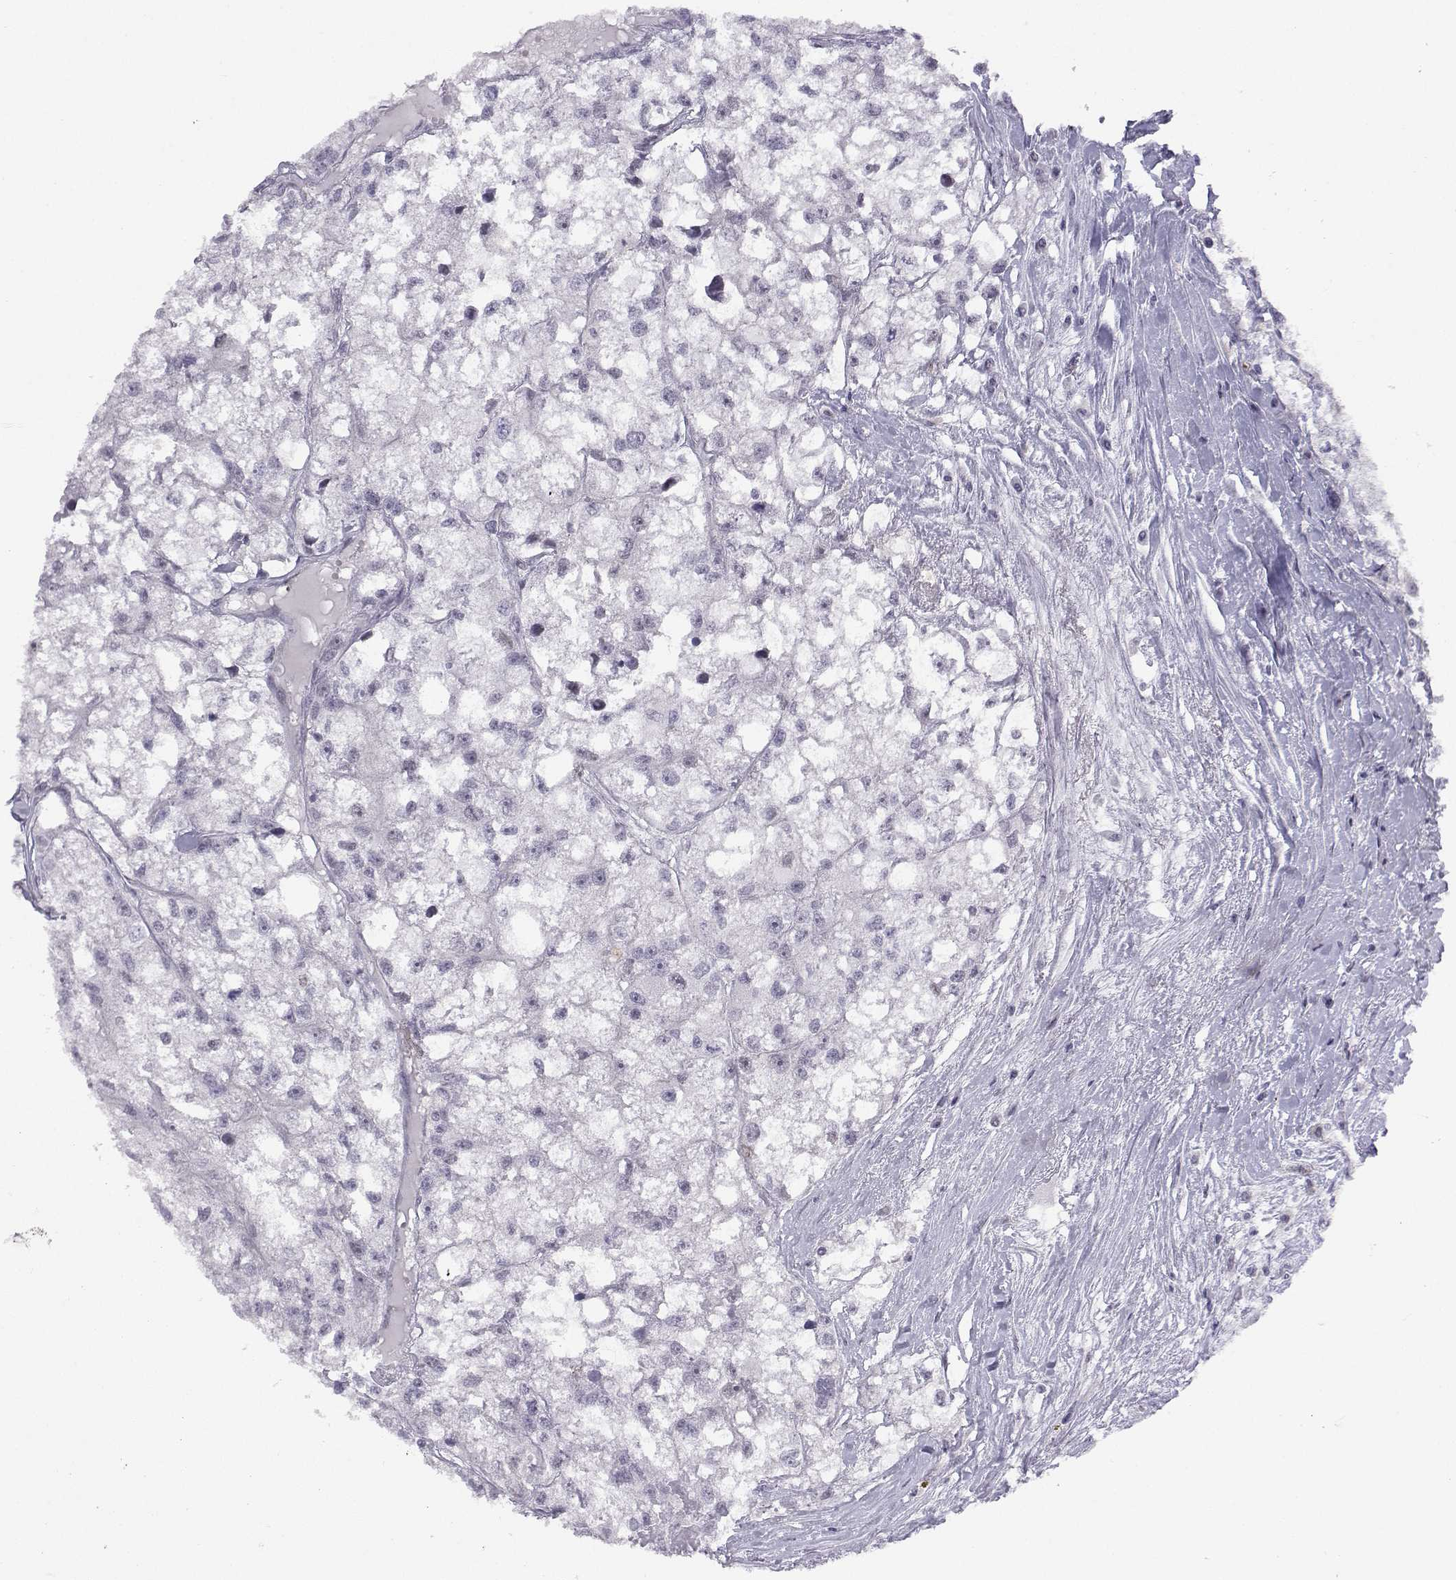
{"staining": {"intensity": "negative", "quantity": "none", "location": "none"}, "tissue": "renal cancer", "cell_type": "Tumor cells", "image_type": "cancer", "snomed": [{"axis": "morphology", "description": "Adenocarcinoma, NOS"}, {"axis": "topography", "description": "Kidney"}], "caption": "Tumor cells show no significant expression in adenocarcinoma (renal).", "gene": "MED26", "patient": {"sex": "male", "age": 56}}